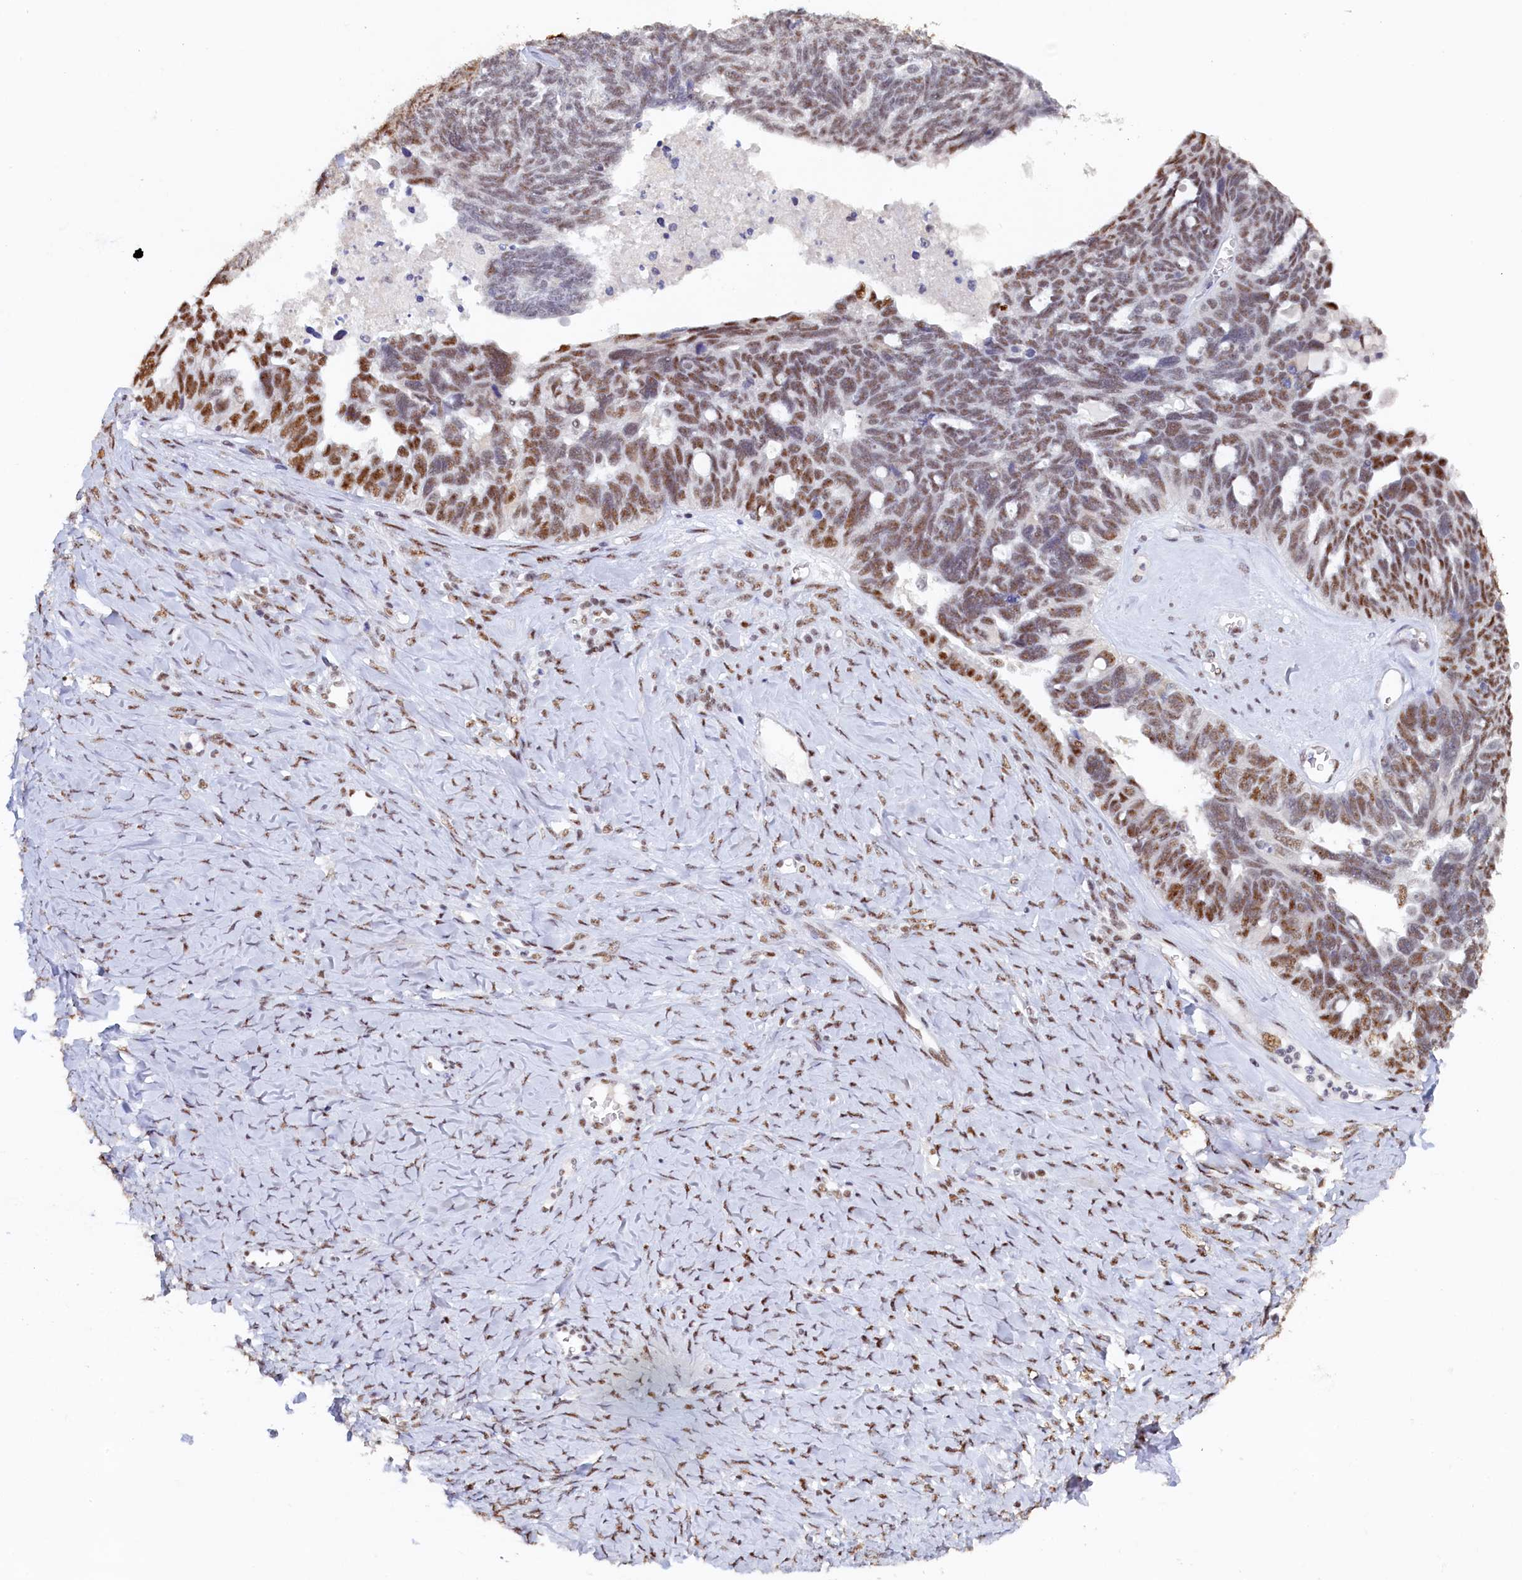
{"staining": {"intensity": "moderate", "quantity": "<25%", "location": "nuclear"}, "tissue": "ovarian cancer", "cell_type": "Tumor cells", "image_type": "cancer", "snomed": [{"axis": "morphology", "description": "Cystadenocarcinoma, serous, NOS"}, {"axis": "topography", "description": "Ovary"}], "caption": "Tumor cells show moderate nuclear positivity in about <25% of cells in ovarian cancer. Nuclei are stained in blue.", "gene": "MOSPD3", "patient": {"sex": "female", "age": 79}}